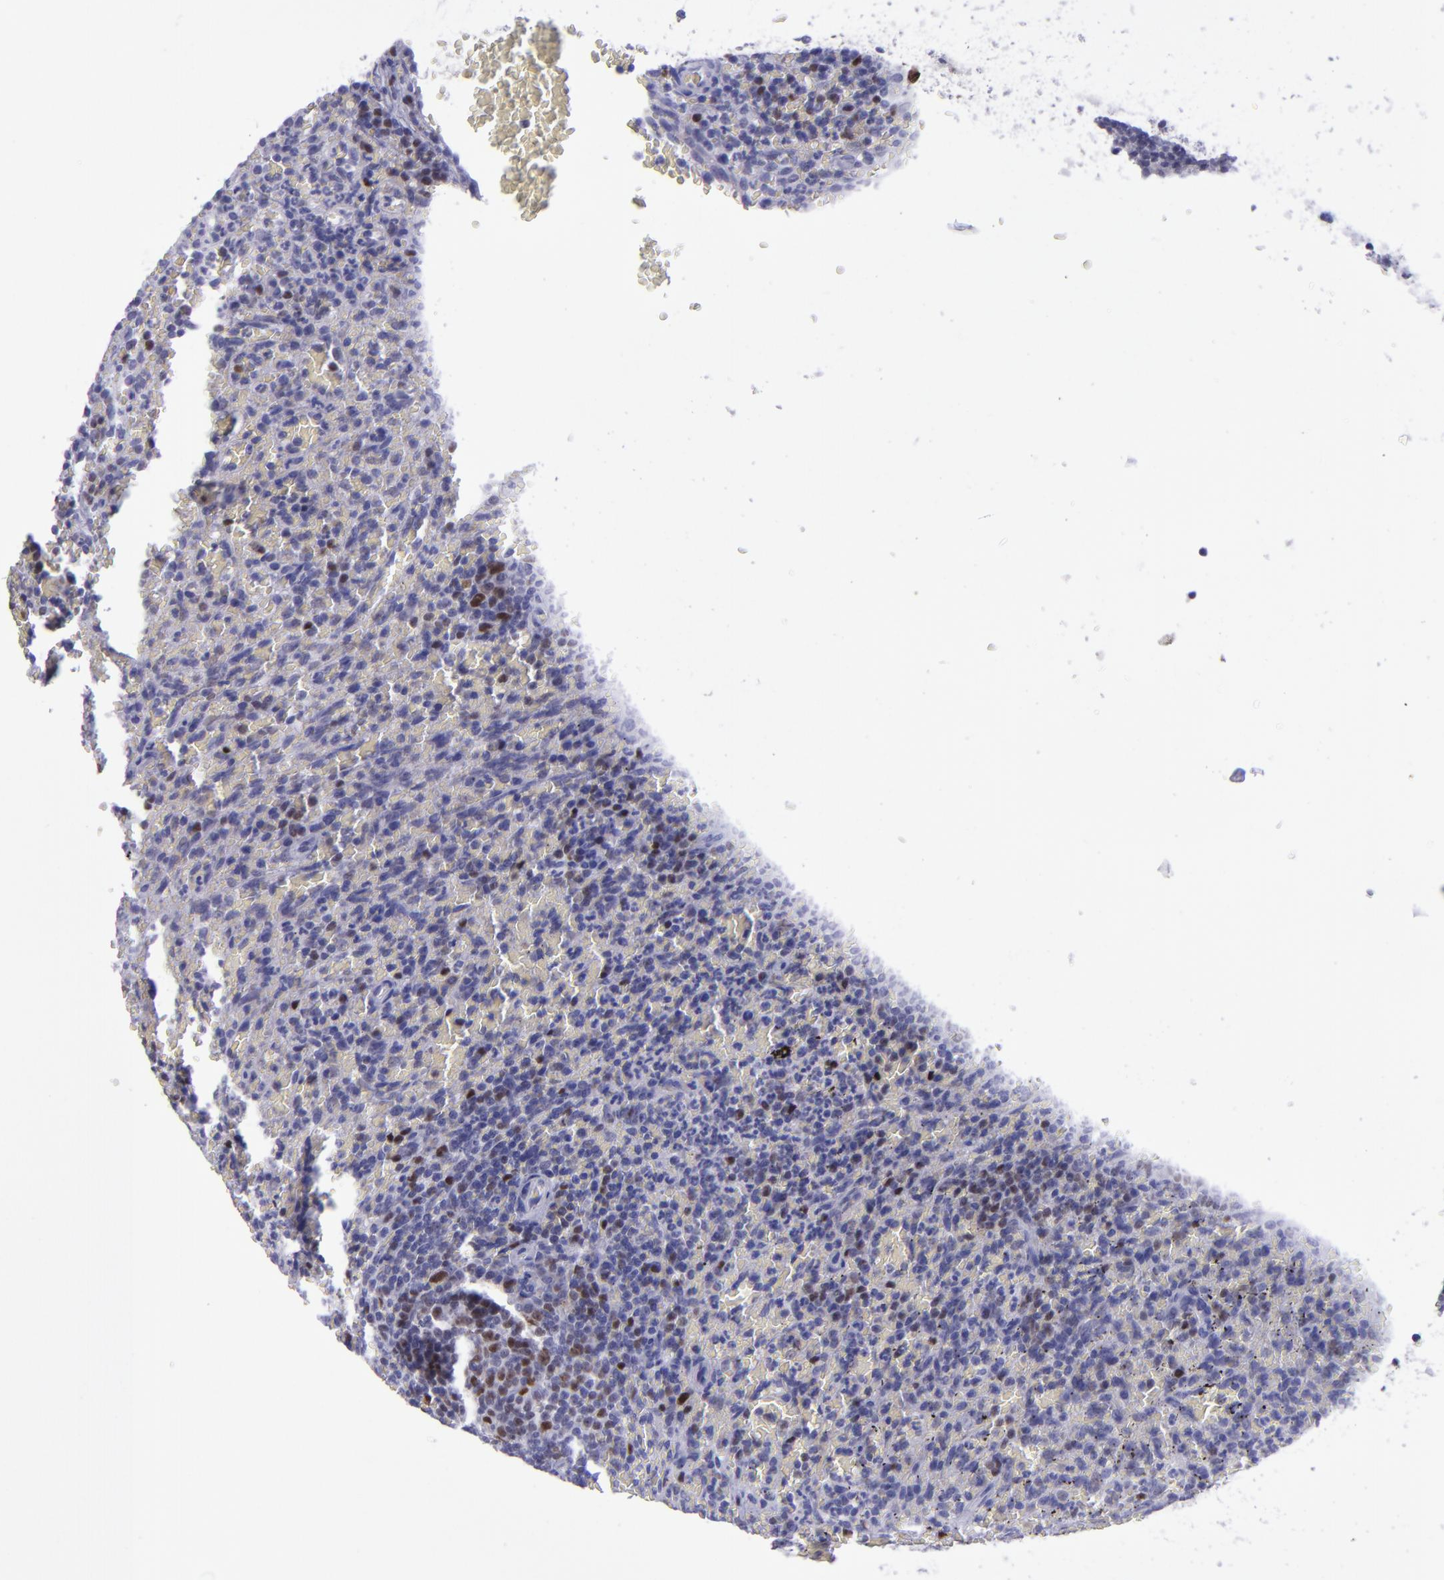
{"staining": {"intensity": "moderate", "quantity": "<25%", "location": "nuclear"}, "tissue": "lymphoma", "cell_type": "Tumor cells", "image_type": "cancer", "snomed": [{"axis": "morphology", "description": "Malignant lymphoma, non-Hodgkin's type, Low grade"}, {"axis": "topography", "description": "Spleen"}], "caption": "Low-grade malignant lymphoma, non-Hodgkin's type stained for a protein (brown) shows moderate nuclear positive staining in about <25% of tumor cells.", "gene": "POU2F2", "patient": {"sex": "female", "age": 64}}